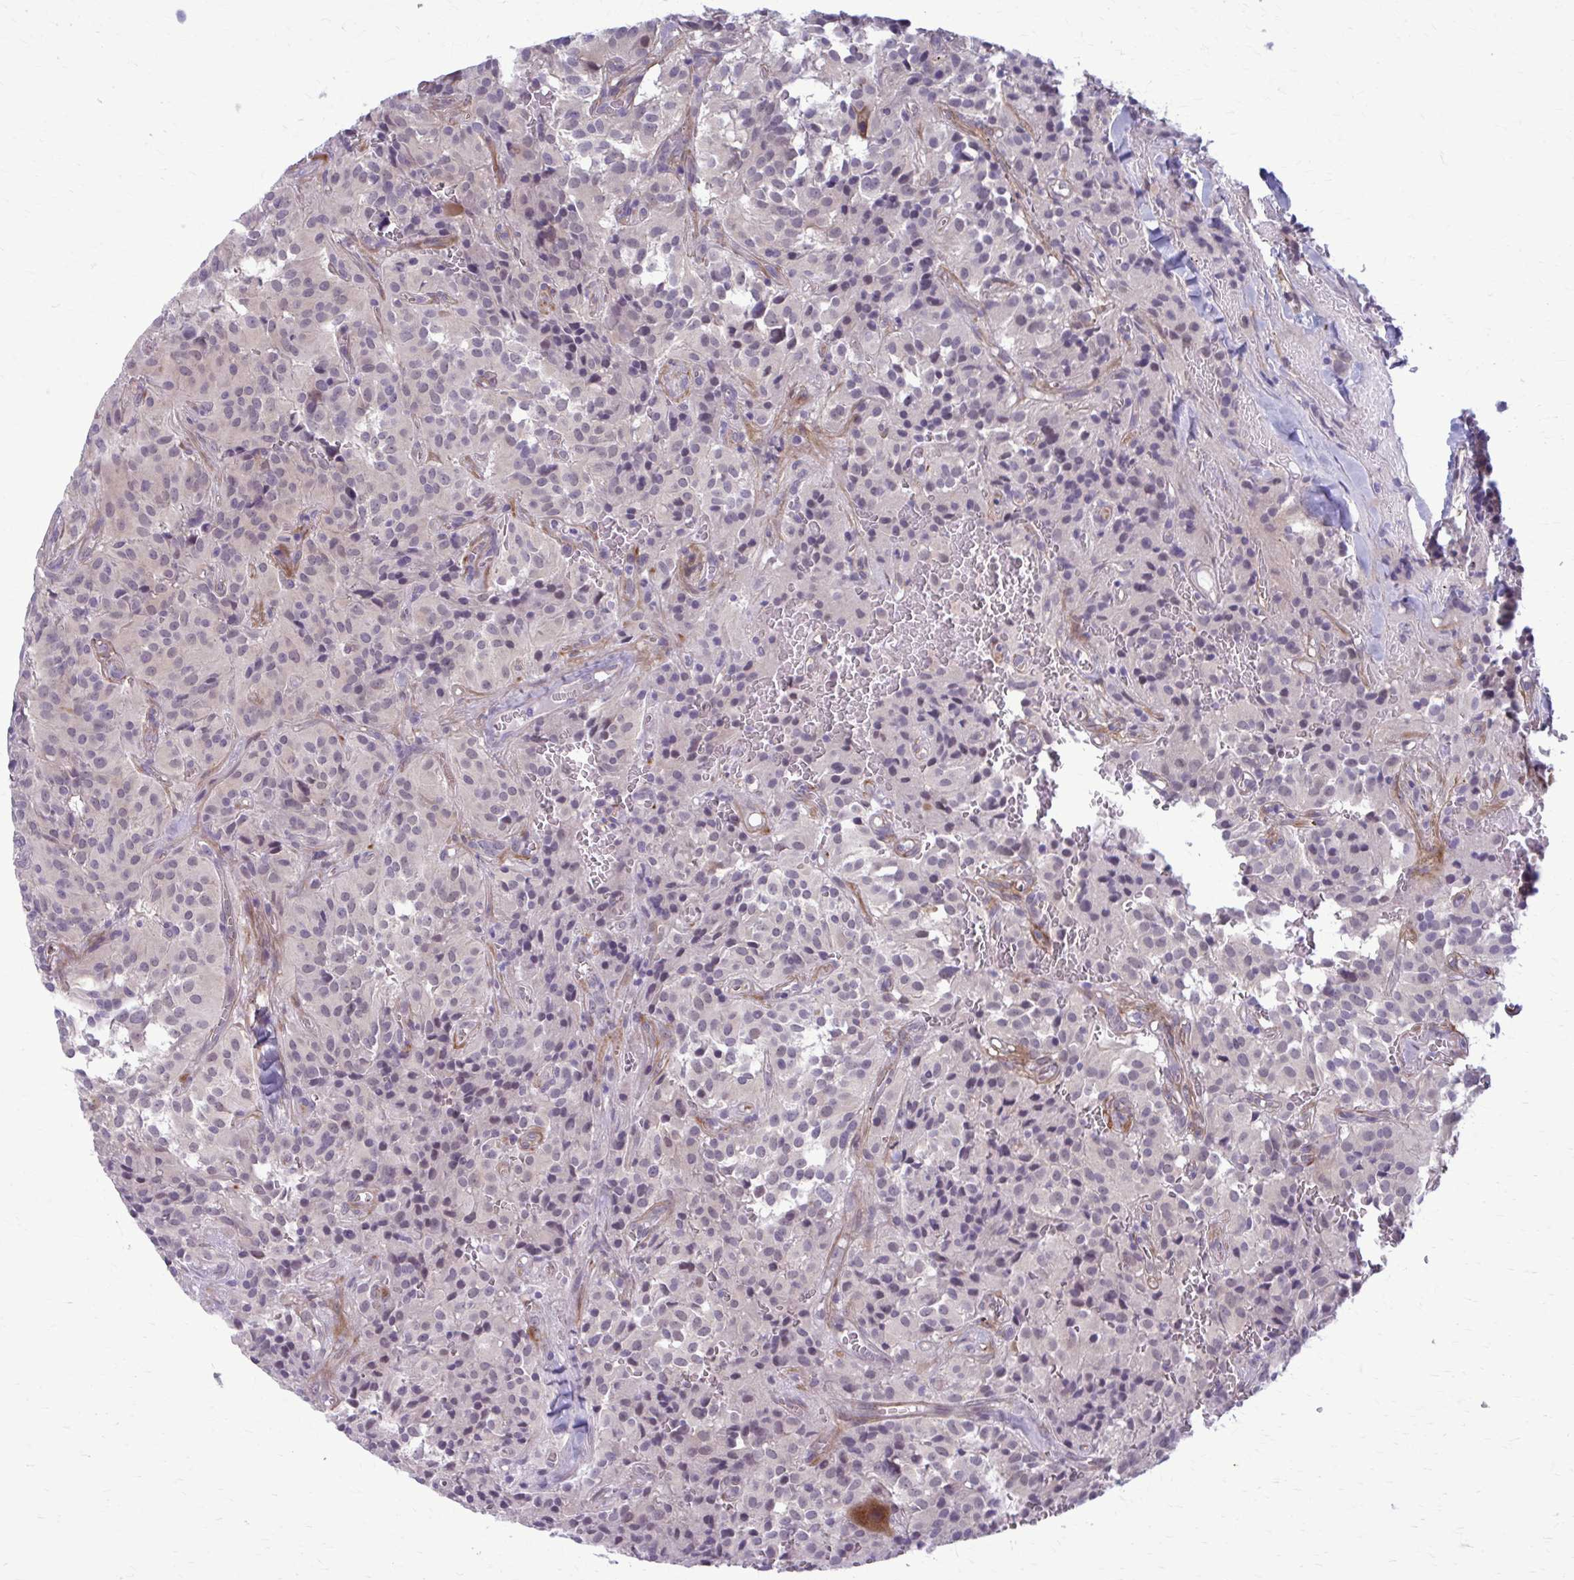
{"staining": {"intensity": "negative", "quantity": "none", "location": "none"}, "tissue": "glioma", "cell_type": "Tumor cells", "image_type": "cancer", "snomed": [{"axis": "morphology", "description": "Glioma, malignant, Low grade"}, {"axis": "topography", "description": "Brain"}], "caption": "Immunohistochemistry (IHC) of glioma reveals no staining in tumor cells.", "gene": "NUMBL", "patient": {"sex": "male", "age": 42}}